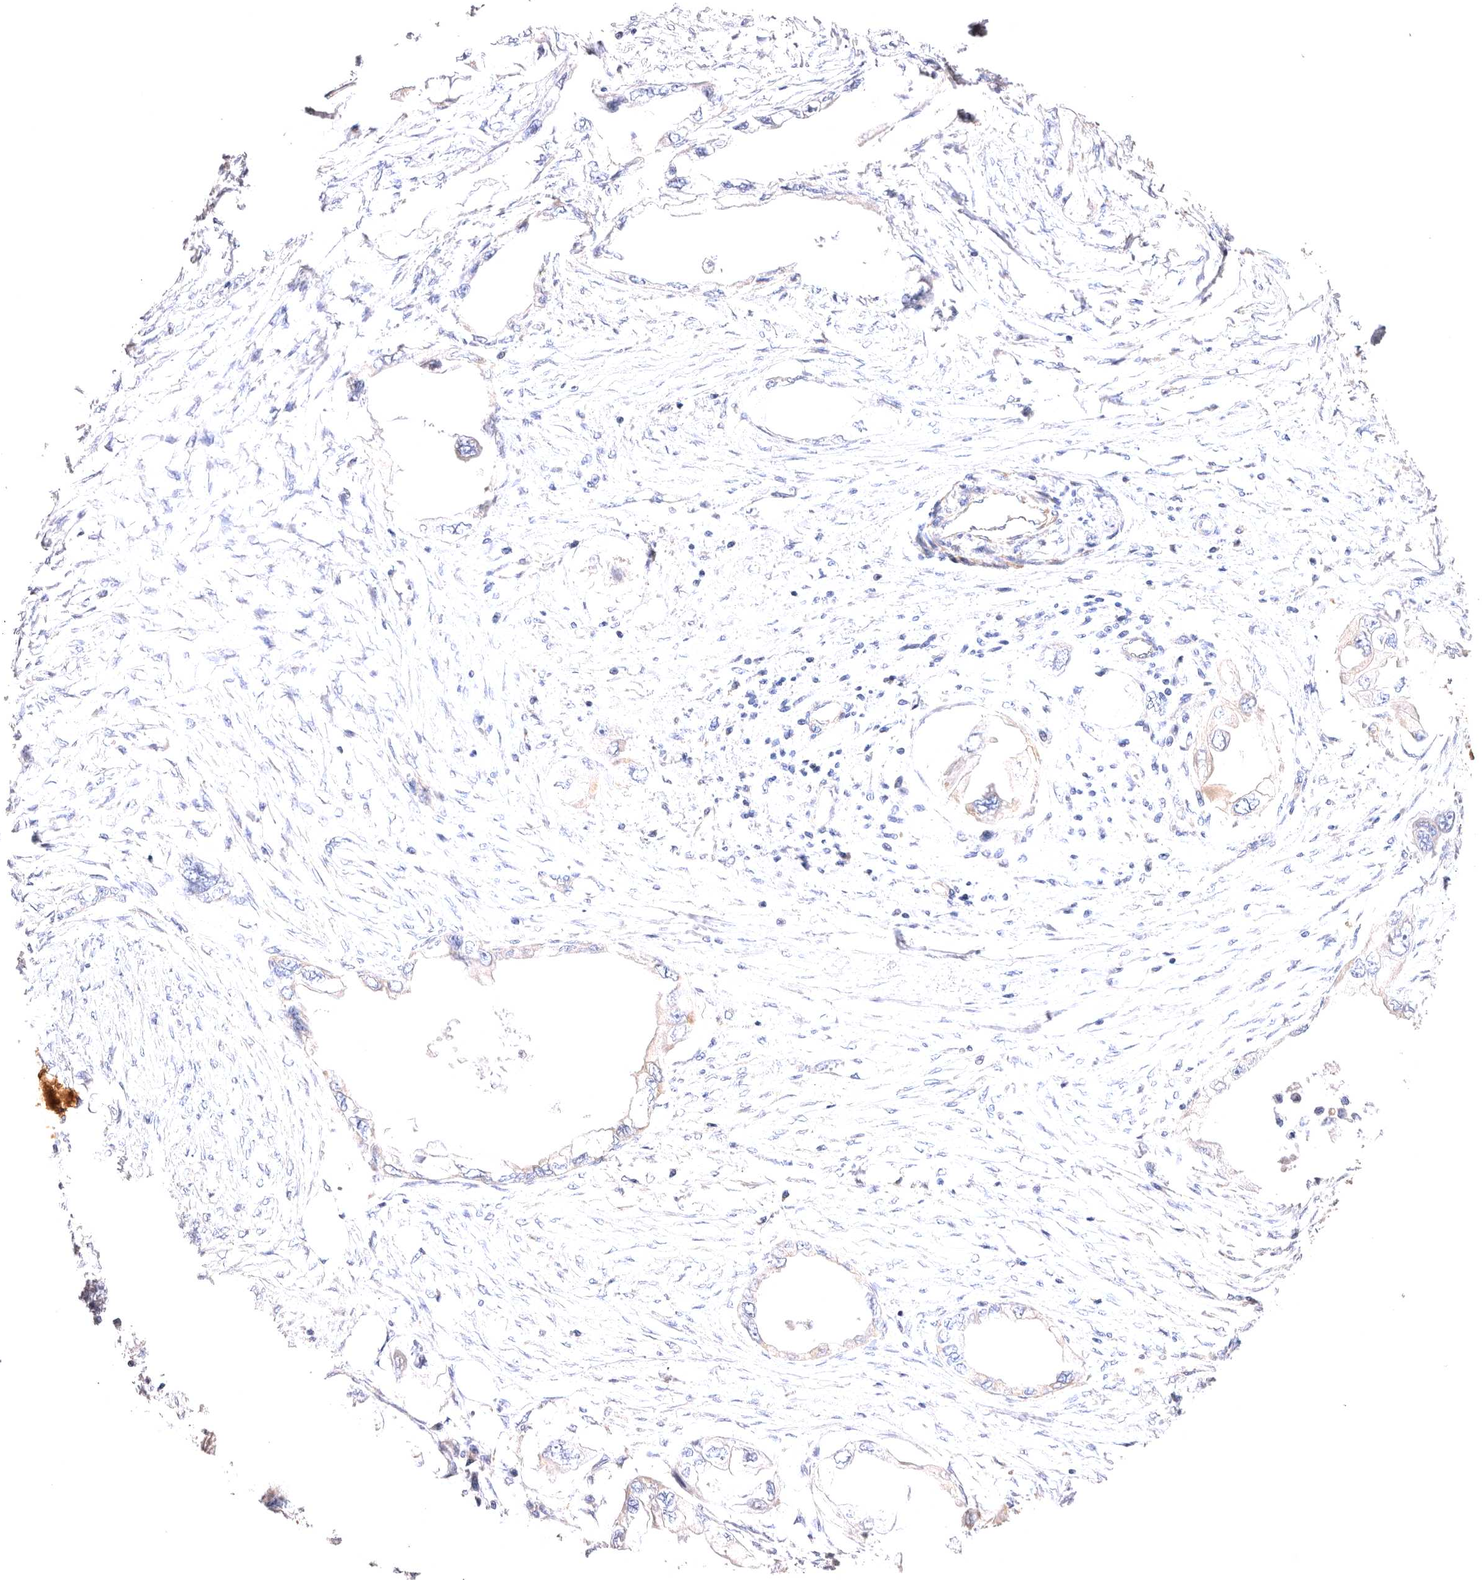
{"staining": {"intensity": "negative", "quantity": "none", "location": "none"}, "tissue": "endometrial cancer", "cell_type": "Tumor cells", "image_type": "cancer", "snomed": [{"axis": "morphology", "description": "Adenocarcinoma, NOS"}, {"axis": "morphology", "description": "Adenocarcinoma, metastatic, NOS"}, {"axis": "topography", "description": "Adipose tissue"}, {"axis": "topography", "description": "Endometrium"}], "caption": "Immunohistochemistry image of endometrial adenocarcinoma stained for a protein (brown), which reveals no expression in tumor cells.", "gene": "VPS45", "patient": {"sex": "female", "age": 67}}